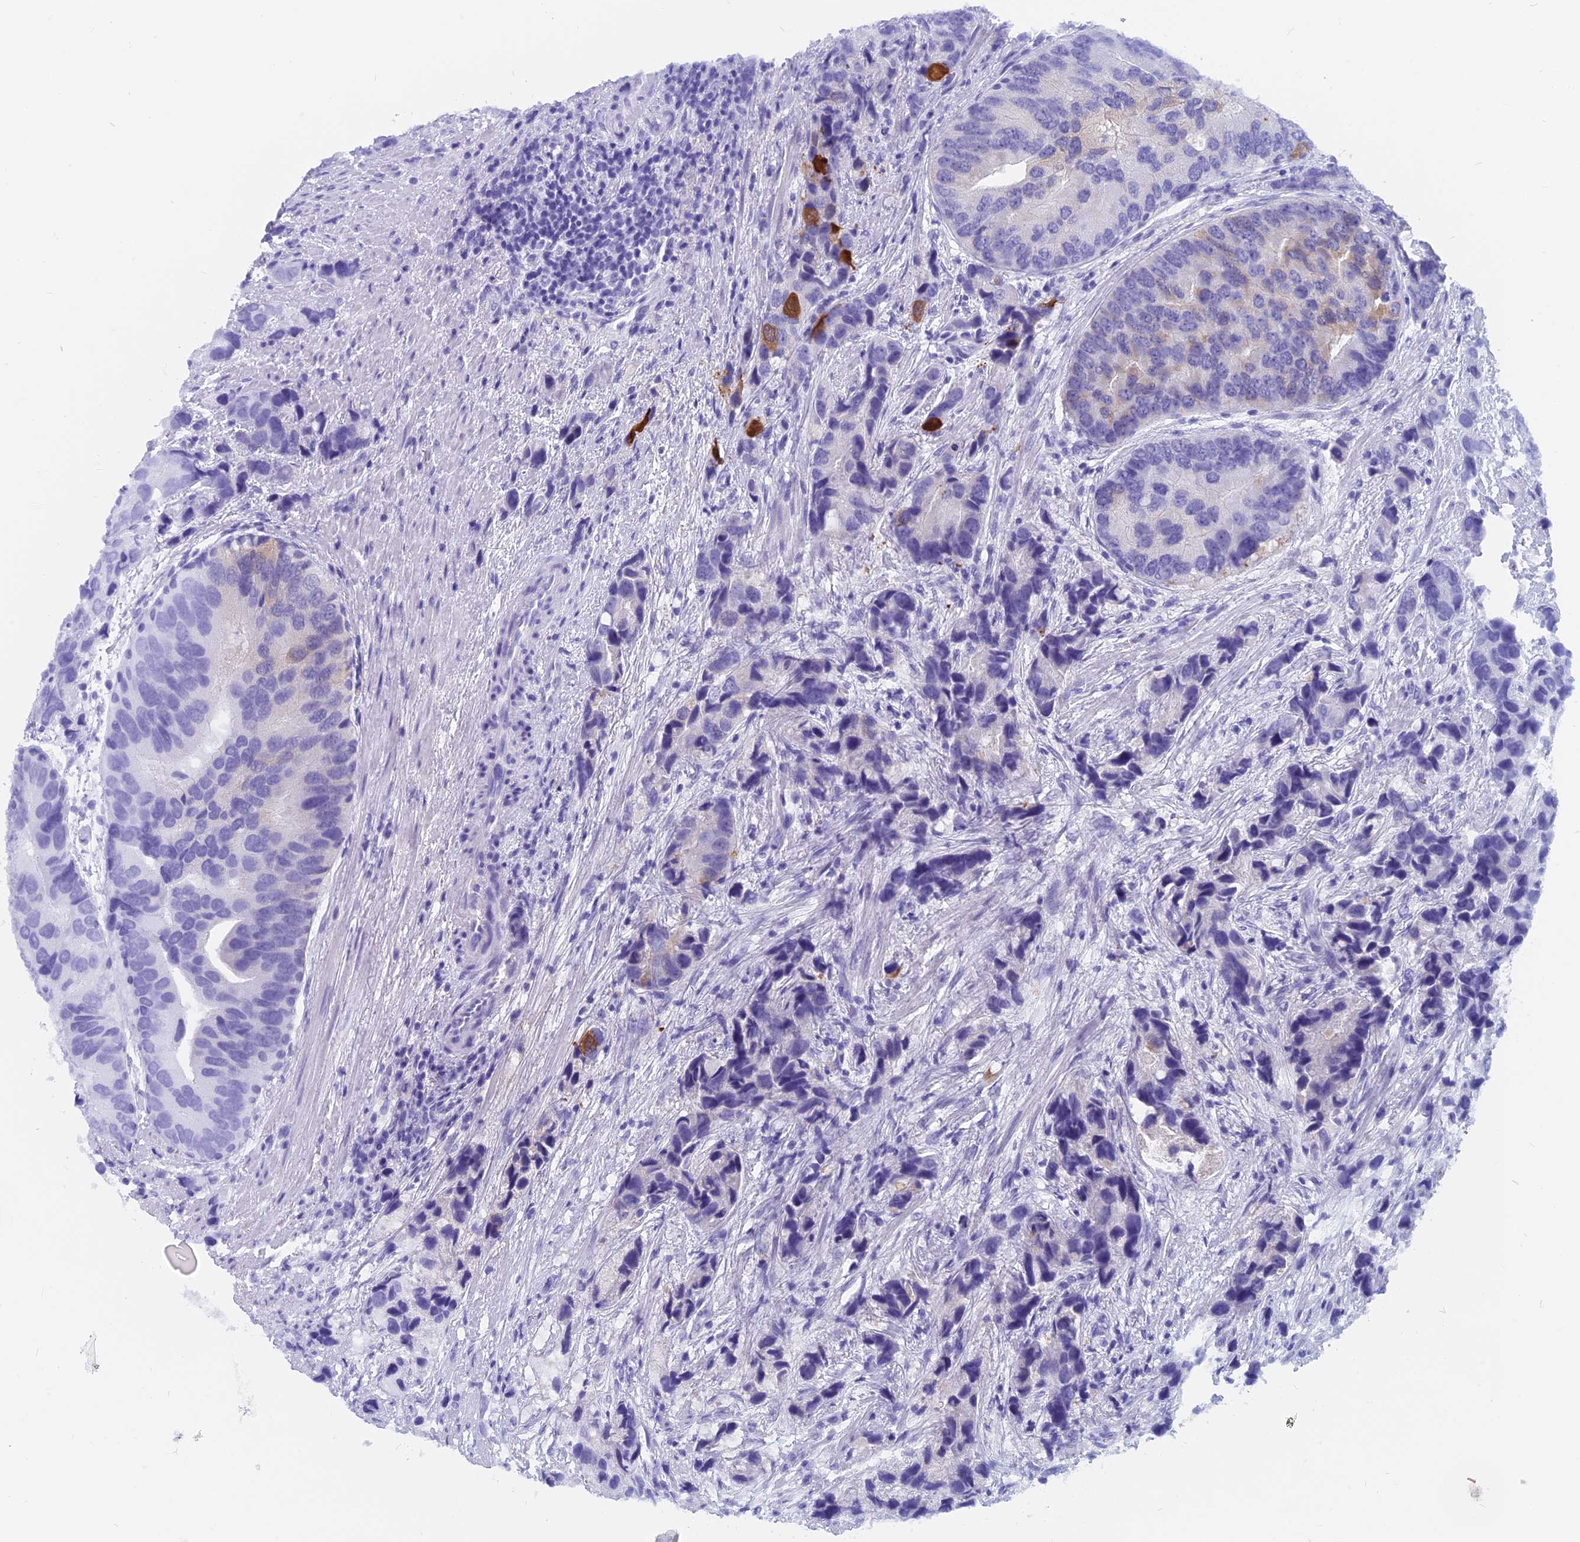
{"staining": {"intensity": "moderate", "quantity": "<25%", "location": "cytoplasmic/membranous"}, "tissue": "prostate cancer", "cell_type": "Tumor cells", "image_type": "cancer", "snomed": [{"axis": "morphology", "description": "Adenocarcinoma, High grade"}, {"axis": "topography", "description": "Prostate"}], "caption": "Tumor cells reveal low levels of moderate cytoplasmic/membranous positivity in about <25% of cells in prostate adenocarcinoma (high-grade).", "gene": "CAPS", "patient": {"sex": "male", "age": 62}}